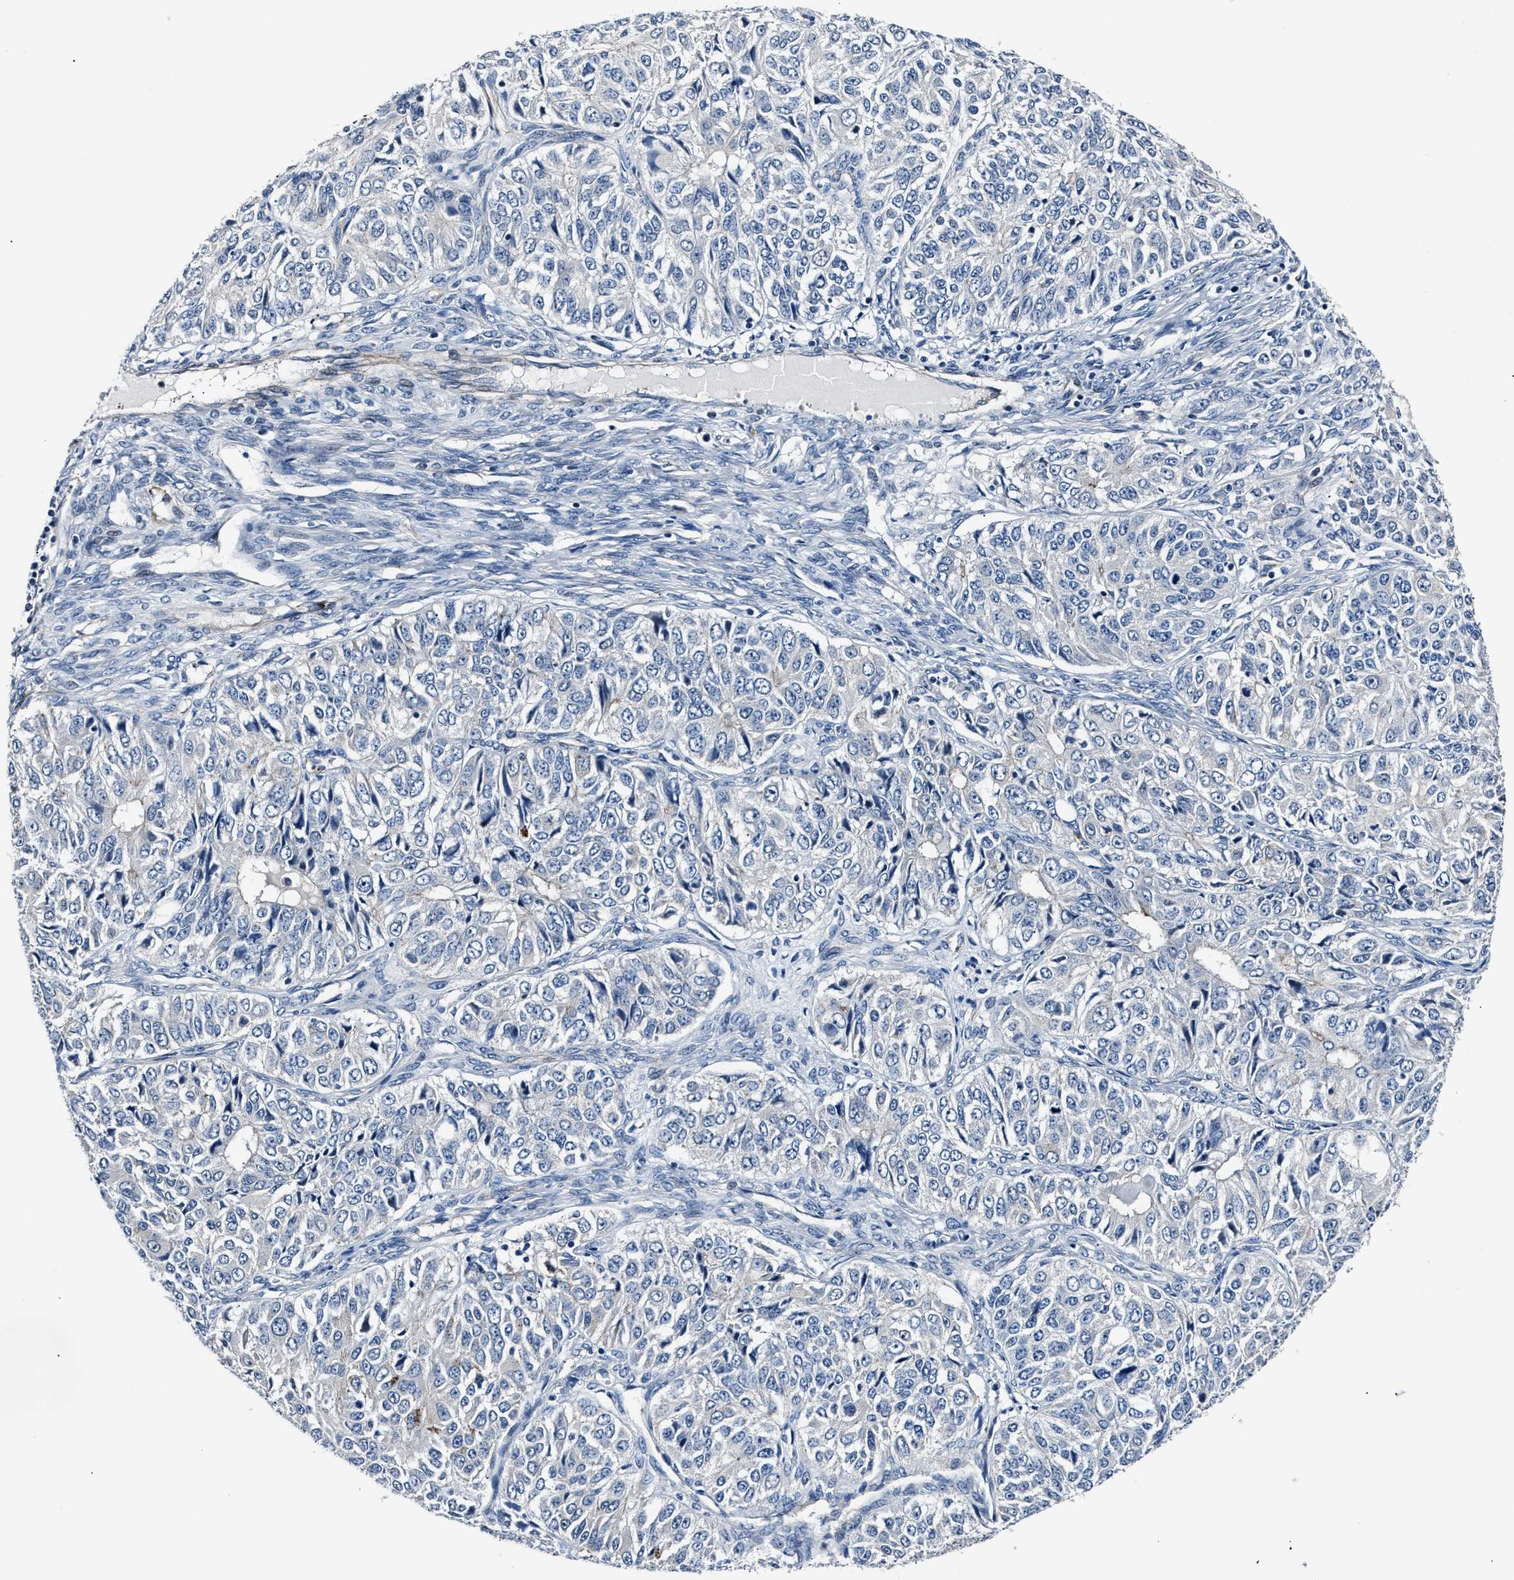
{"staining": {"intensity": "negative", "quantity": "none", "location": "none"}, "tissue": "ovarian cancer", "cell_type": "Tumor cells", "image_type": "cancer", "snomed": [{"axis": "morphology", "description": "Carcinoma, endometroid"}, {"axis": "topography", "description": "Ovary"}], "caption": "Immunohistochemical staining of human endometroid carcinoma (ovarian) exhibits no significant positivity in tumor cells.", "gene": "MPDZ", "patient": {"sex": "female", "age": 51}}